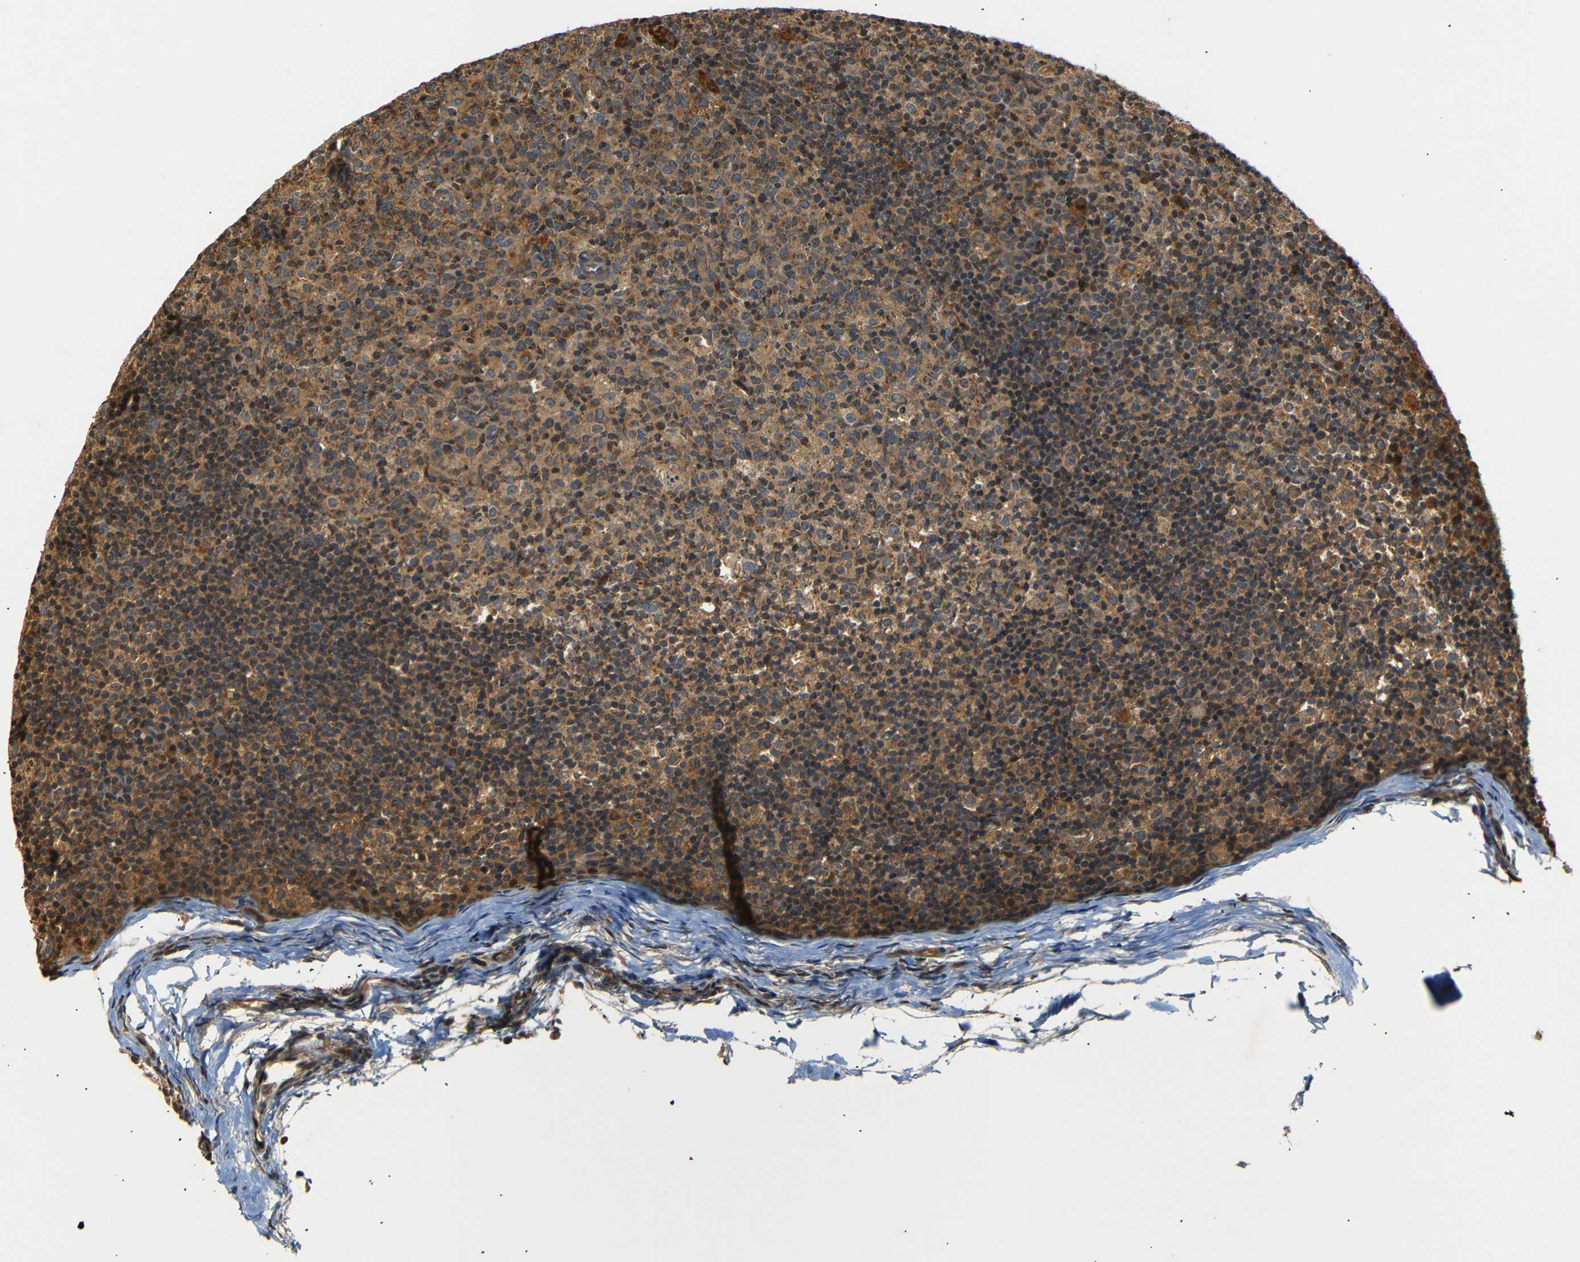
{"staining": {"intensity": "moderate", "quantity": ">75%", "location": "cytoplasmic/membranous"}, "tissue": "lymph node", "cell_type": "Germinal center cells", "image_type": "normal", "snomed": [{"axis": "morphology", "description": "Normal tissue, NOS"}, {"axis": "morphology", "description": "Inflammation, NOS"}, {"axis": "topography", "description": "Lymph node"}], "caption": "Germinal center cells display moderate cytoplasmic/membranous staining in approximately >75% of cells in normal lymph node. Nuclei are stained in blue.", "gene": "TANK", "patient": {"sex": "male", "age": 55}}